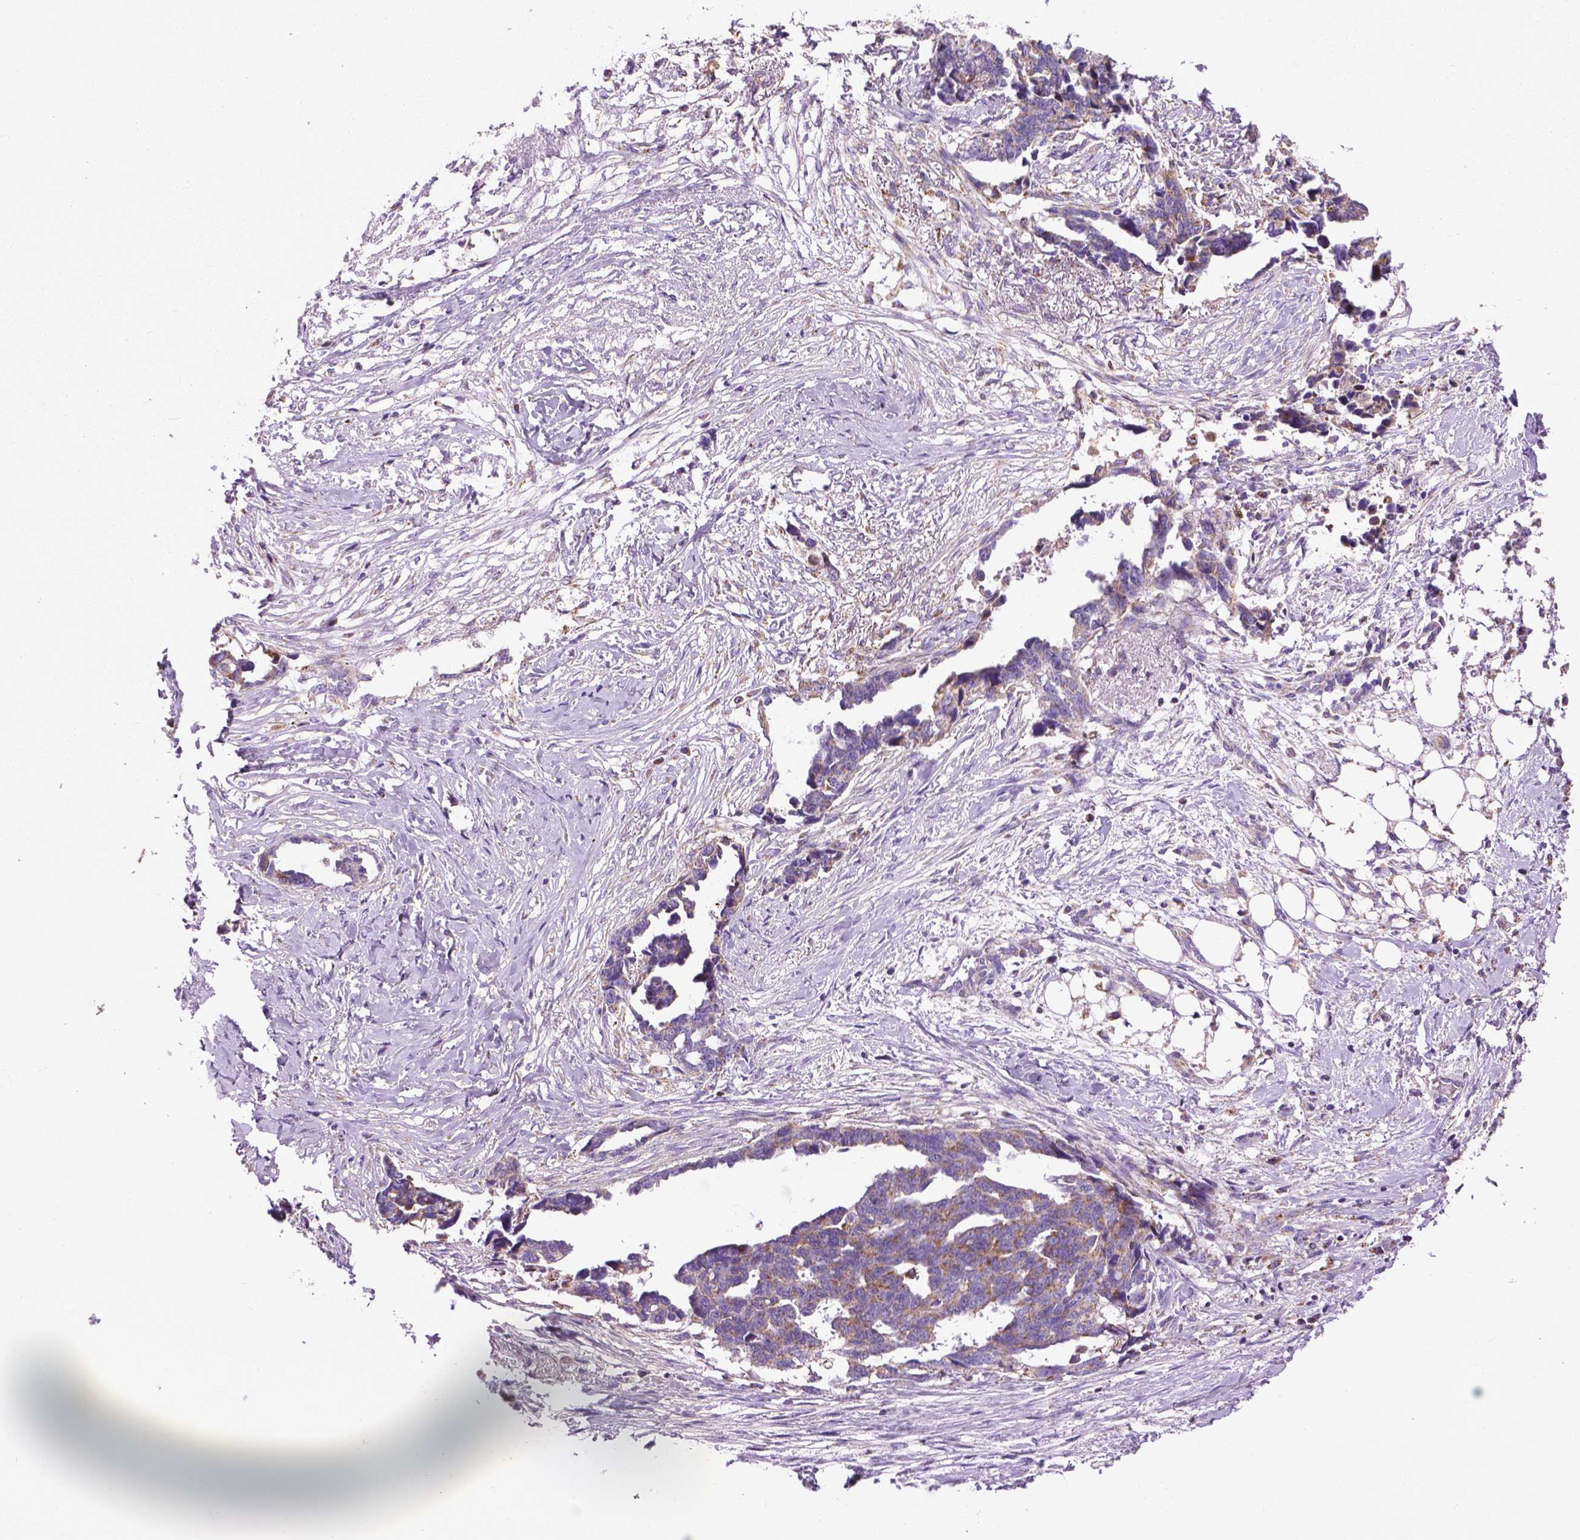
{"staining": {"intensity": "moderate", "quantity": ">75%", "location": "cytoplasmic/membranous"}, "tissue": "ovarian cancer", "cell_type": "Tumor cells", "image_type": "cancer", "snomed": [{"axis": "morphology", "description": "Cystadenocarcinoma, serous, NOS"}, {"axis": "topography", "description": "Ovary"}], "caption": "Immunohistochemical staining of human serous cystadenocarcinoma (ovarian) reveals medium levels of moderate cytoplasmic/membranous staining in approximately >75% of tumor cells. The staining was performed using DAB to visualize the protein expression in brown, while the nuclei were stained in blue with hematoxylin (Magnification: 20x).", "gene": "VDAC1", "patient": {"sex": "female", "age": 69}}